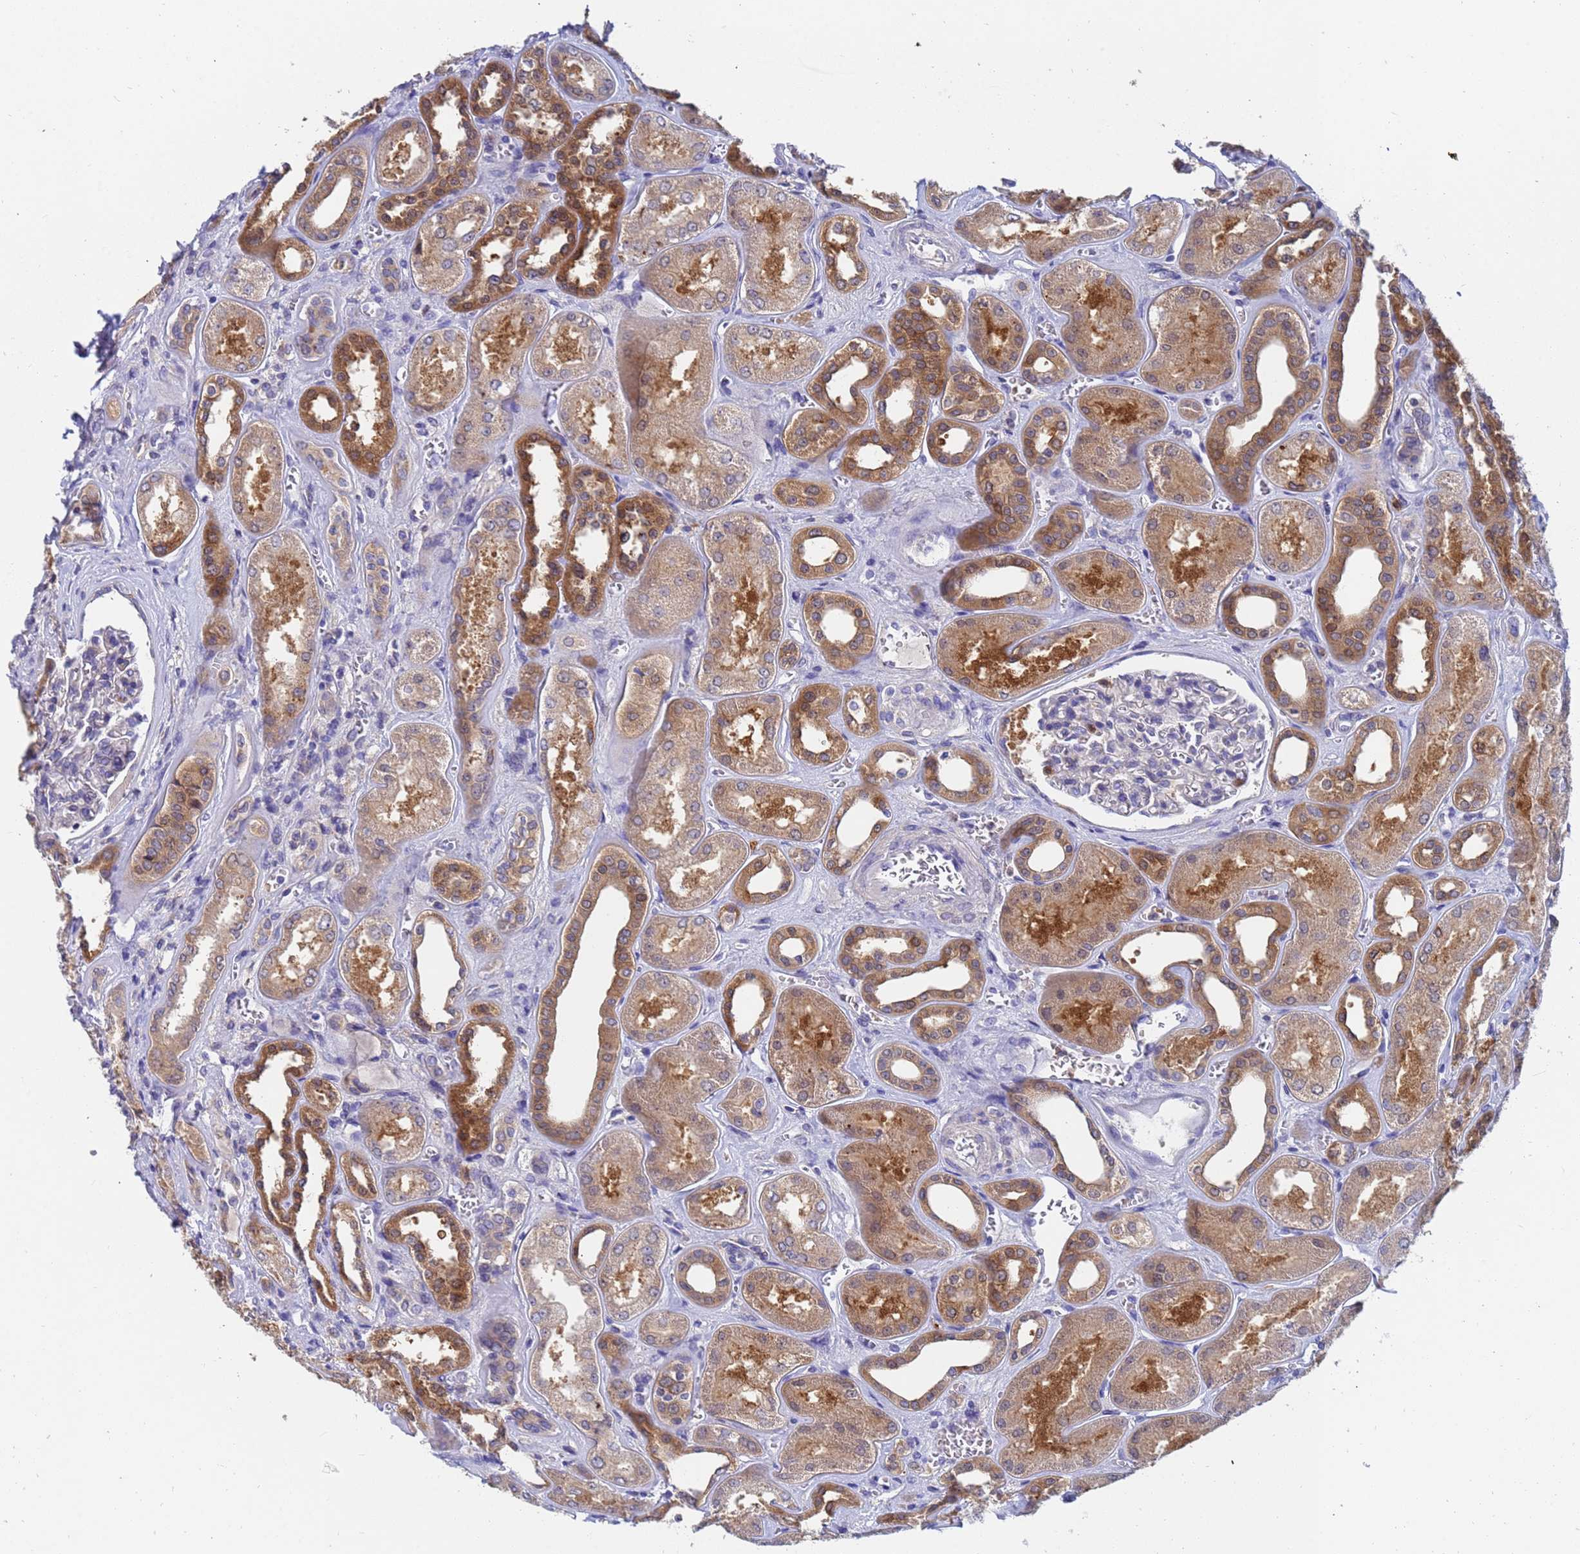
{"staining": {"intensity": "negative", "quantity": "none", "location": "none"}, "tissue": "kidney", "cell_type": "Cells in glomeruli", "image_type": "normal", "snomed": [{"axis": "morphology", "description": "Normal tissue, NOS"}, {"axis": "morphology", "description": "Adenocarcinoma, NOS"}, {"axis": "topography", "description": "Kidney"}], "caption": "Immunohistochemical staining of normal human kidney exhibits no significant staining in cells in glomeruli. (Brightfield microscopy of DAB immunohistochemistry at high magnification).", "gene": "TTLL11", "patient": {"sex": "female", "age": 68}}